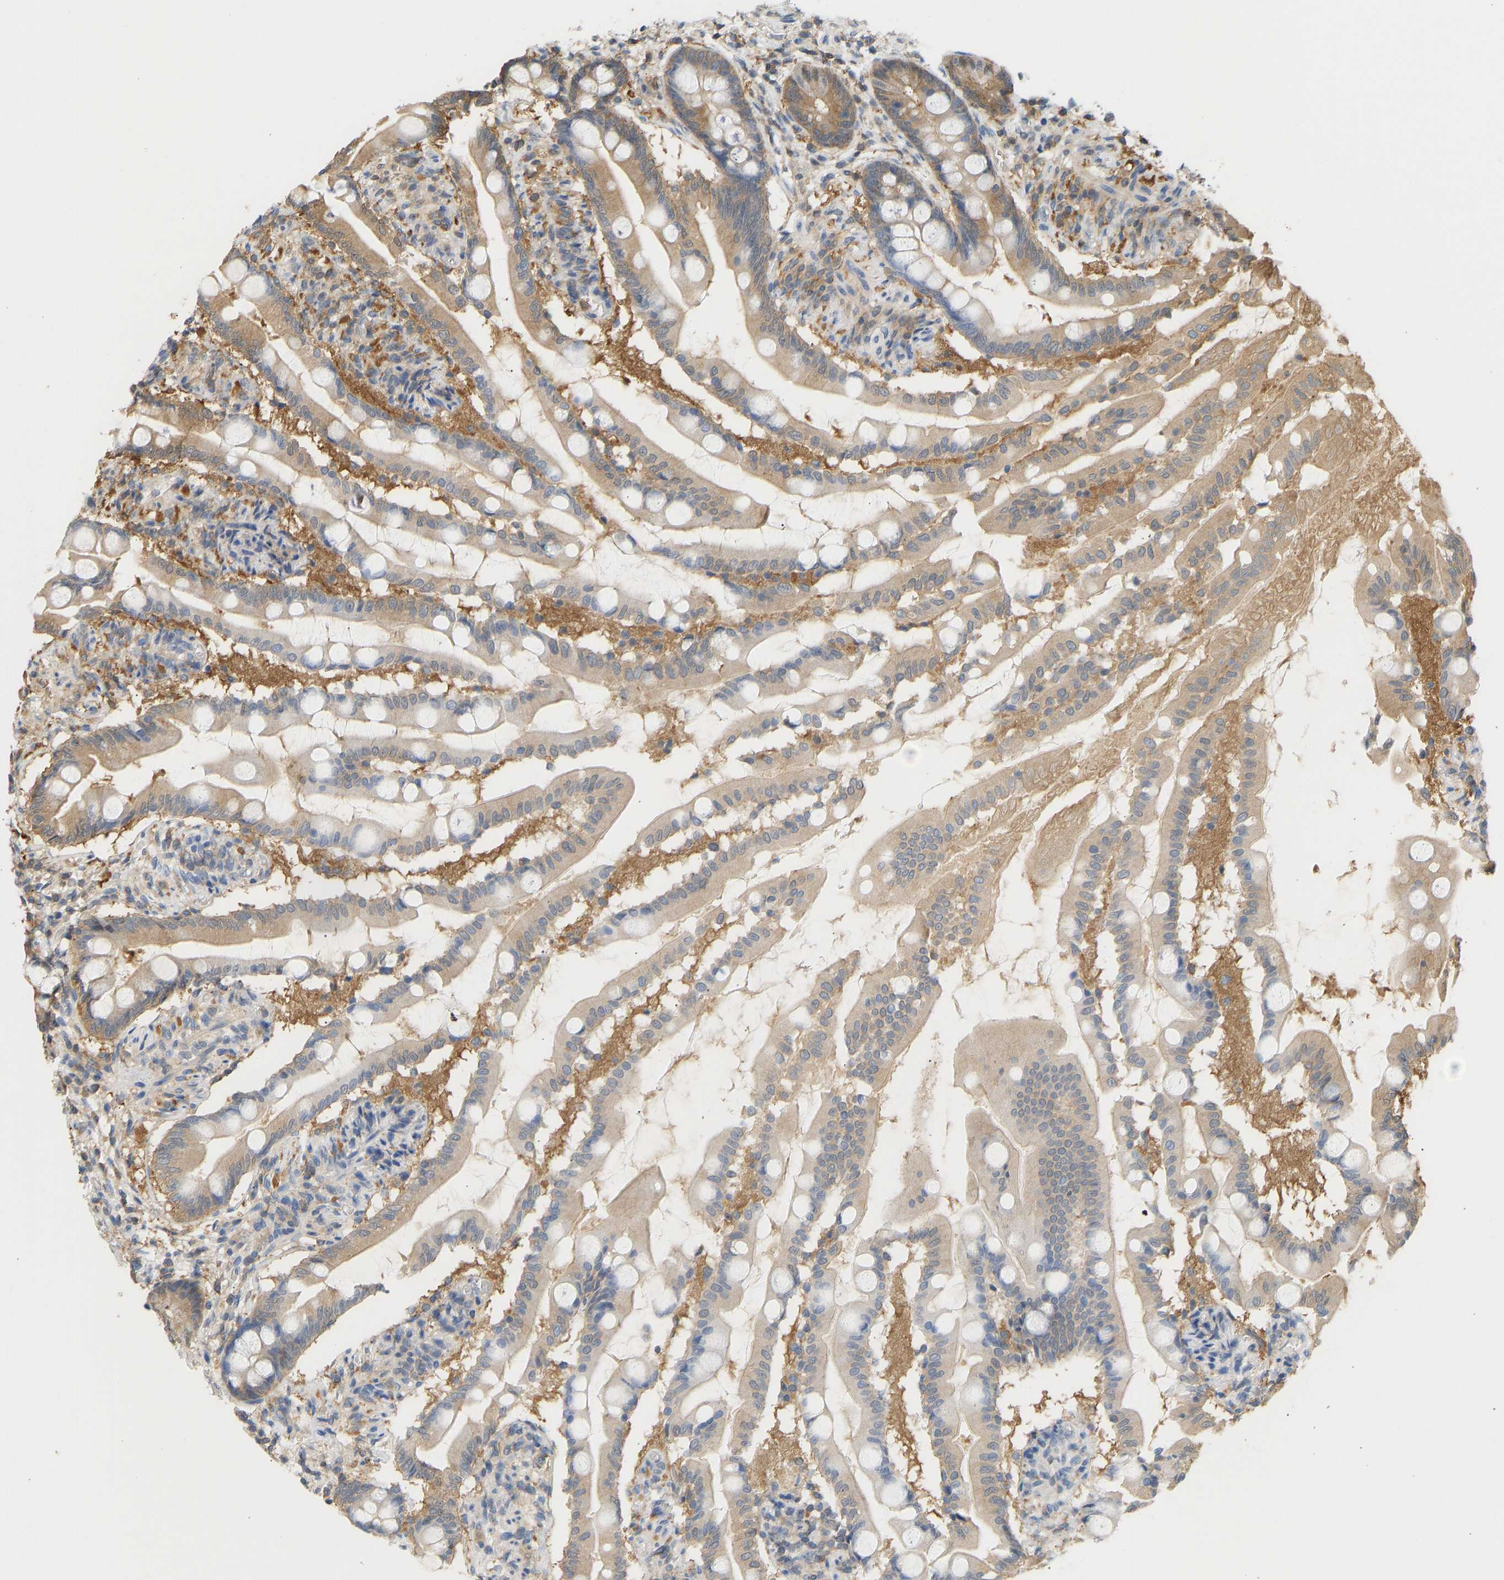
{"staining": {"intensity": "moderate", "quantity": ">75%", "location": "cytoplasmic/membranous"}, "tissue": "small intestine", "cell_type": "Glandular cells", "image_type": "normal", "snomed": [{"axis": "morphology", "description": "Normal tissue, NOS"}, {"axis": "topography", "description": "Small intestine"}], "caption": "Immunohistochemical staining of normal human small intestine demonstrates medium levels of moderate cytoplasmic/membranous positivity in about >75% of glandular cells. The staining is performed using DAB (3,3'-diaminobenzidine) brown chromogen to label protein expression. The nuclei are counter-stained blue using hematoxylin.", "gene": "ENO1", "patient": {"sex": "female", "age": 56}}